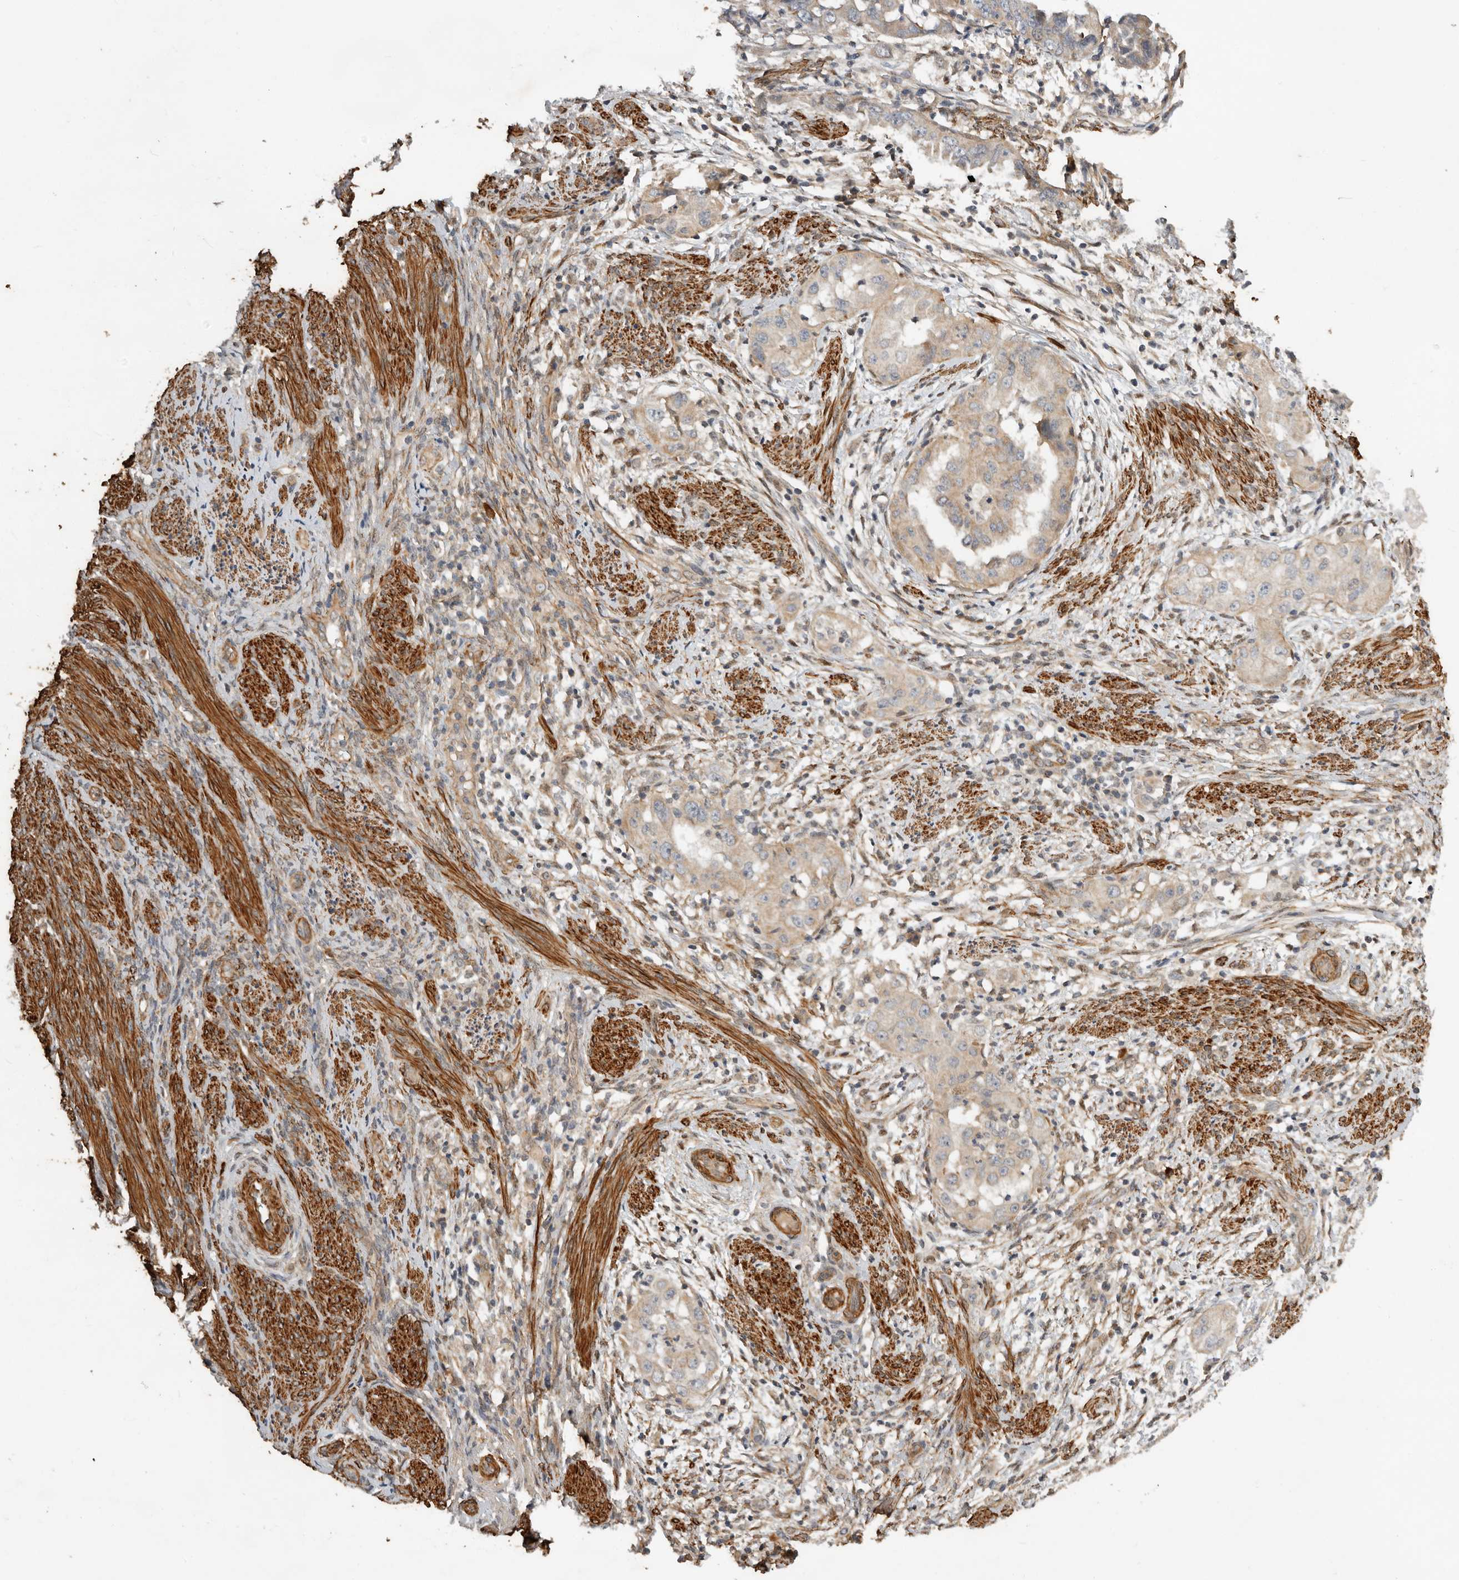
{"staining": {"intensity": "weak", "quantity": ">75%", "location": "cytoplasmic/membranous"}, "tissue": "endometrial cancer", "cell_type": "Tumor cells", "image_type": "cancer", "snomed": [{"axis": "morphology", "description": "Adenocarcinoma, NOS"}, {"axis": "topography", "description": "Endometrium"}], "caption": "IHC image of neoplastic tissue: human endometrial cancer stained using IHC demonstrates low levels of weak protein expression localized specifically in the cytoplasmic/membranous of tumor cells, appearing as a cytoplasmic/membranous brown color.", "gene": "RNF157", "patient": {"sex": "female", "age": 85}}